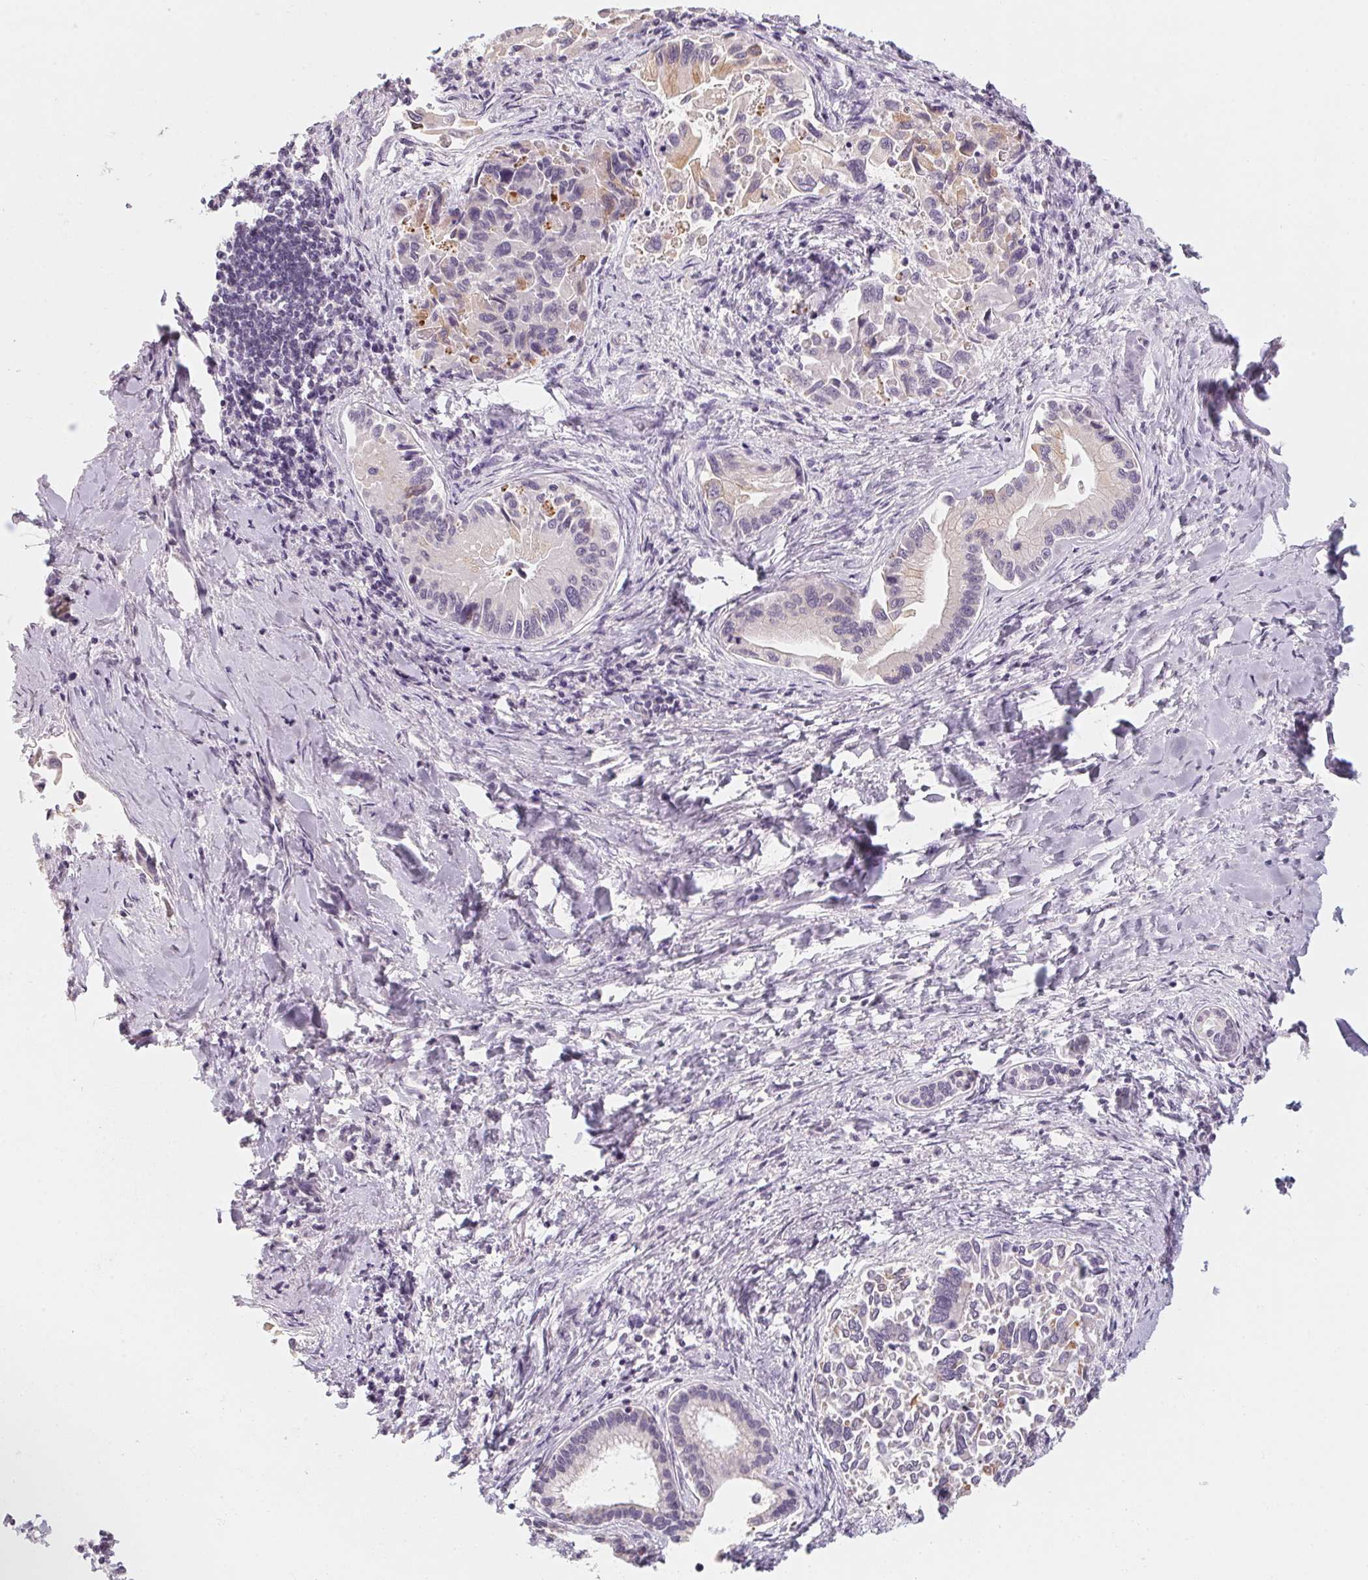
{"staining": {"intensity": "negative", "quantity": "none", "location": "none"}, "tissue": "liver cancer", "cell_type": "Tumor cells", "image_type": "cancer", "snomed": [{"axis": "morphology", "description": "Cholangiocarcinoma"}, {"axis": "topography", "description": "Liver"}], "caption": "Tumor cells are negative for brown protein staining in liver cancer. Brightfield microscopy of IHC stained with DAB (brown) and hematoxylin (blue), captured at high magnification.", "gene": "CAPZA3", "patient": {"sex": "male", "age": 66}}